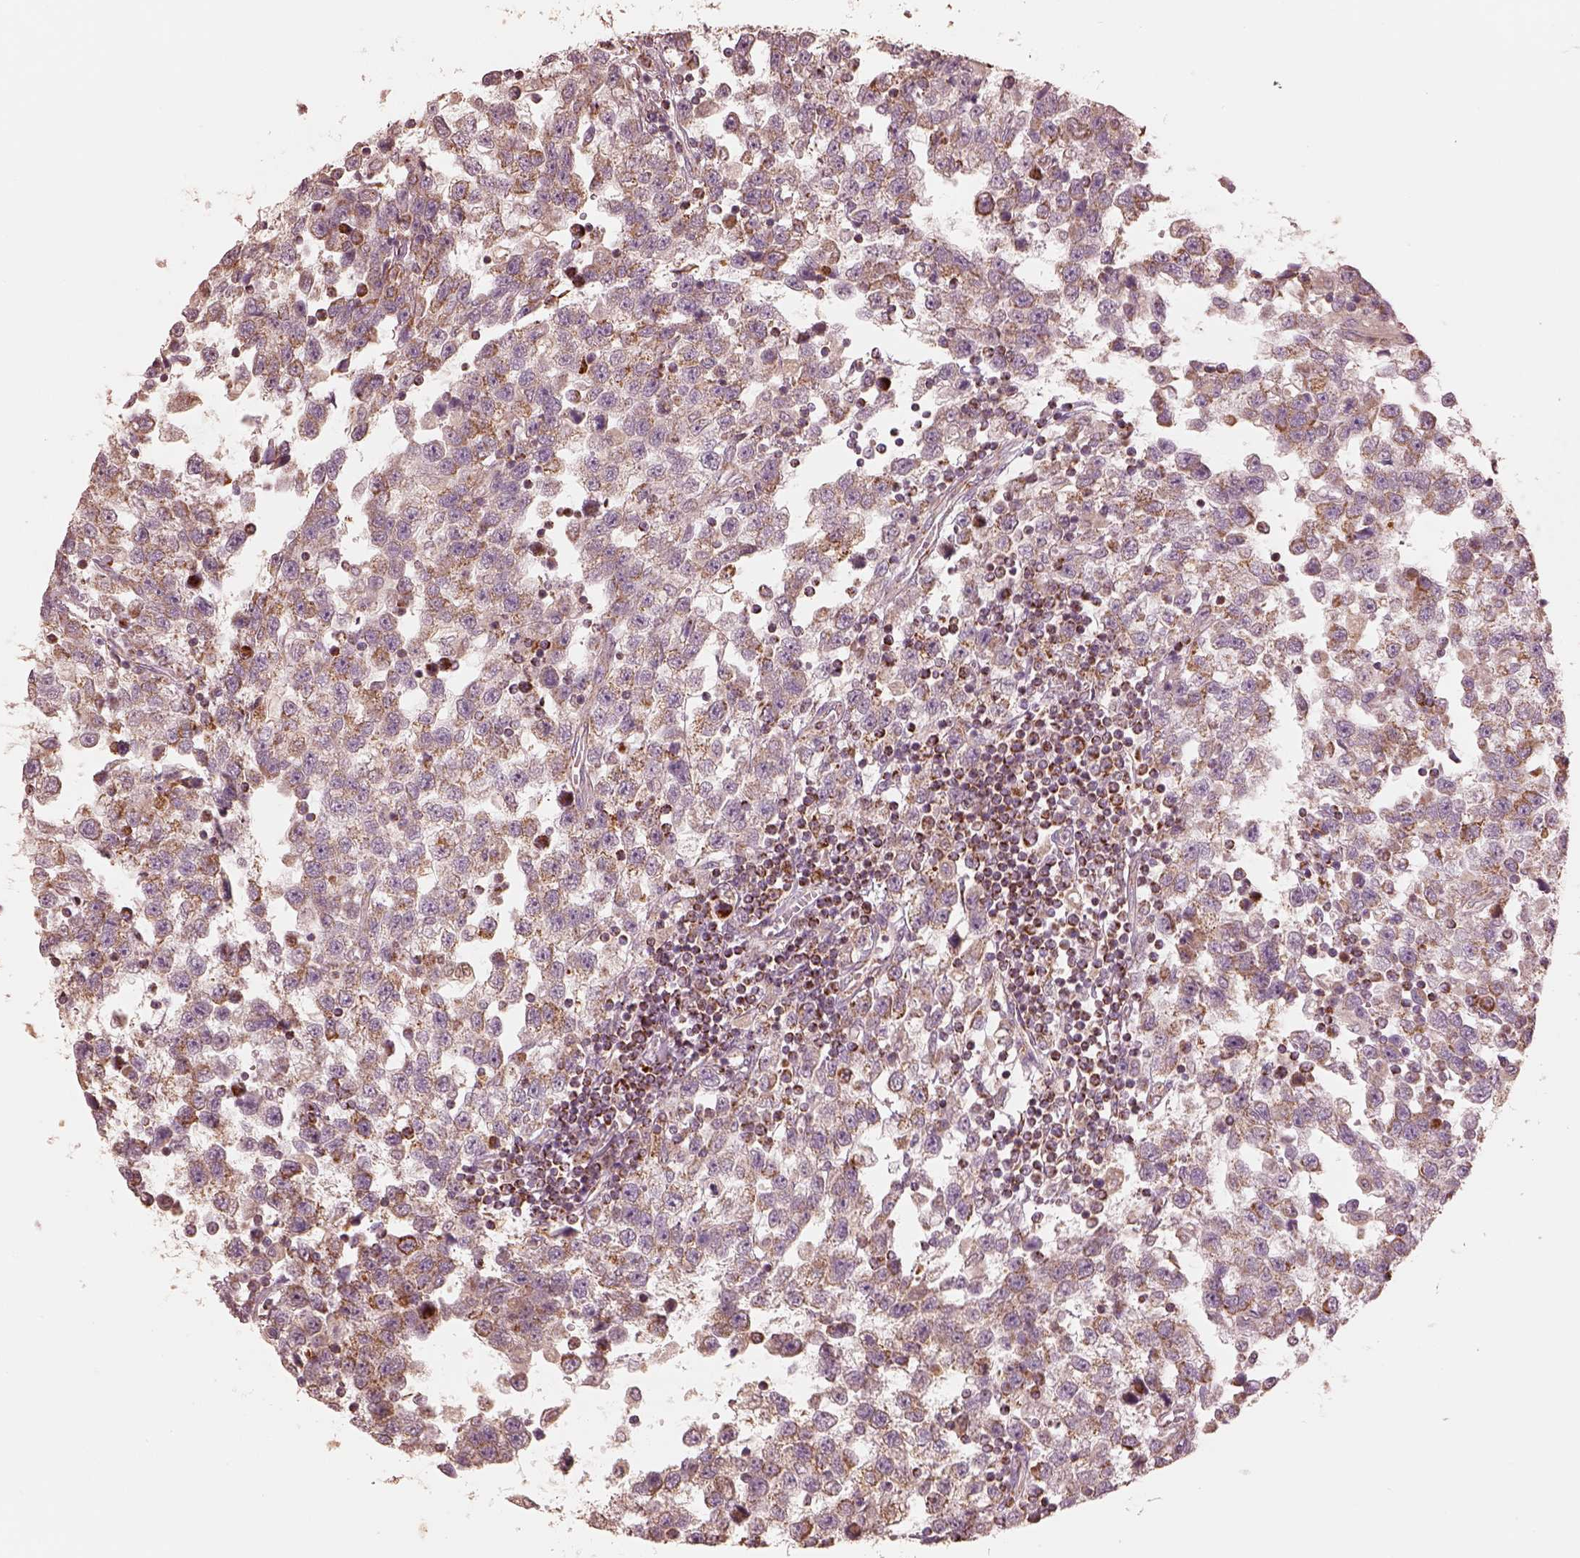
{"staining": {"intensity": "strong", "quantity": "<25%", "location": "cytoplasmic/membranous"}, "tissue": "testis cancer", "cell_type": "Tumor cells", "image_type": "cancer", "snomed": [{"axis": "morphology", "description": "Seminoma, NOS"}, {"axis": "topography", "description": "Testis"}], "caption": "Protein staining of testis seminoma tissue demonstrates strong cytoplasmic/membranous positivity in approximately <25% of tumor cells.", "gene": "ENTPD6", "patient": {"sex": "male", "age": 34}}